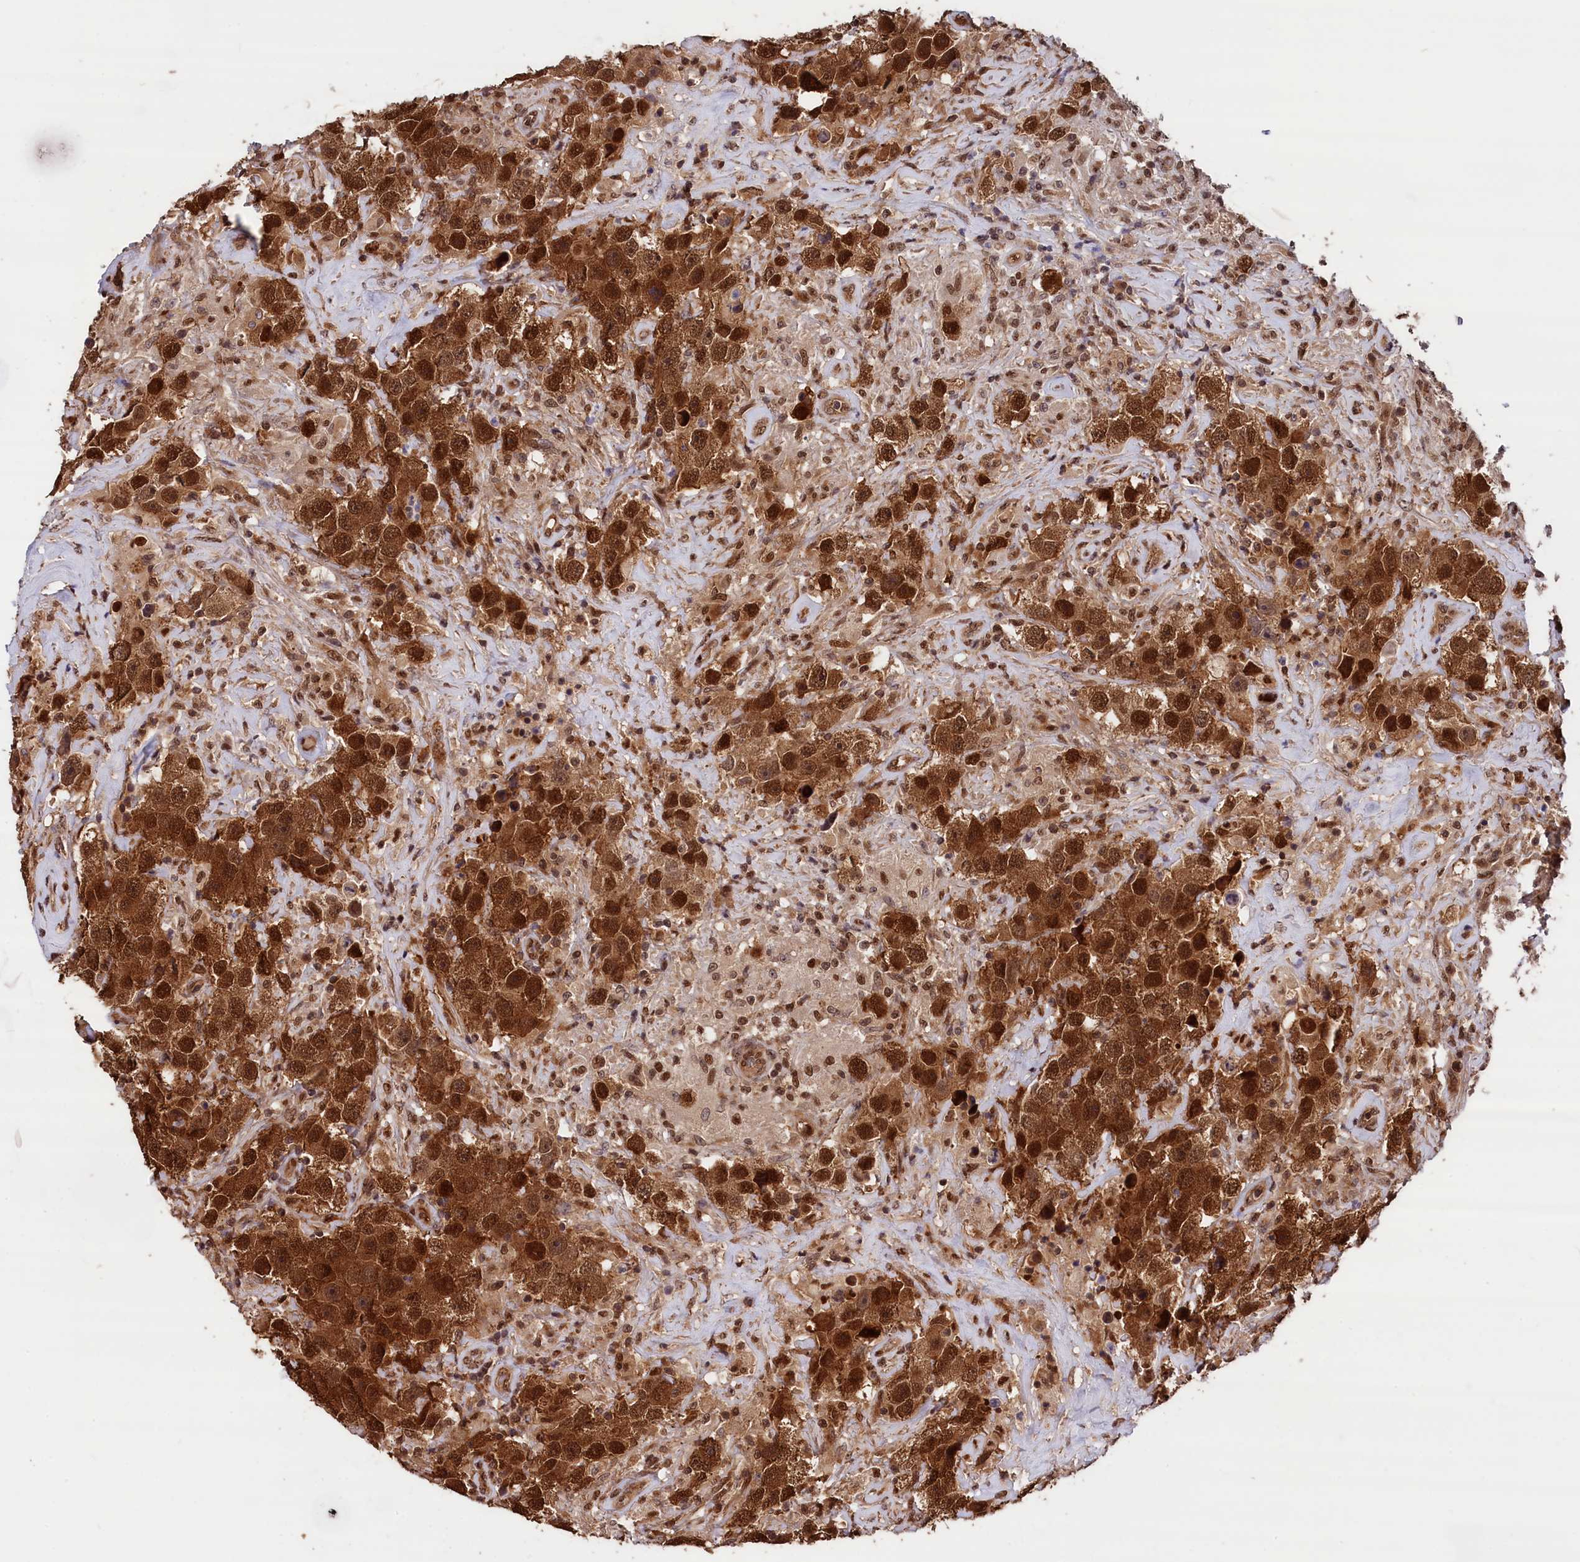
{"staining": {"intensity": "strong", "quantity": ">75%", "location": "cytoplasmic/membranous,nuclear"}, "tissue": "testis cancer", "cell_type": "Tumor cells", "image_type": "cancer", "snomed": [{"axis": "morphology", "description": "Seminoma, NOS"}, {"axis": "topography", "description": "Testis"}], "caption": "Brown immunohistochemical staining in human seminoma (testis) demonstrates strong cytoplasmic/membranous and nuclear expression in about >75% of tumor cells. (brown staining indicates protein expression, while blue staining denotes nuclei).", "gene": "ADRM1", "patient": {"sex": "male", "age": 49}}